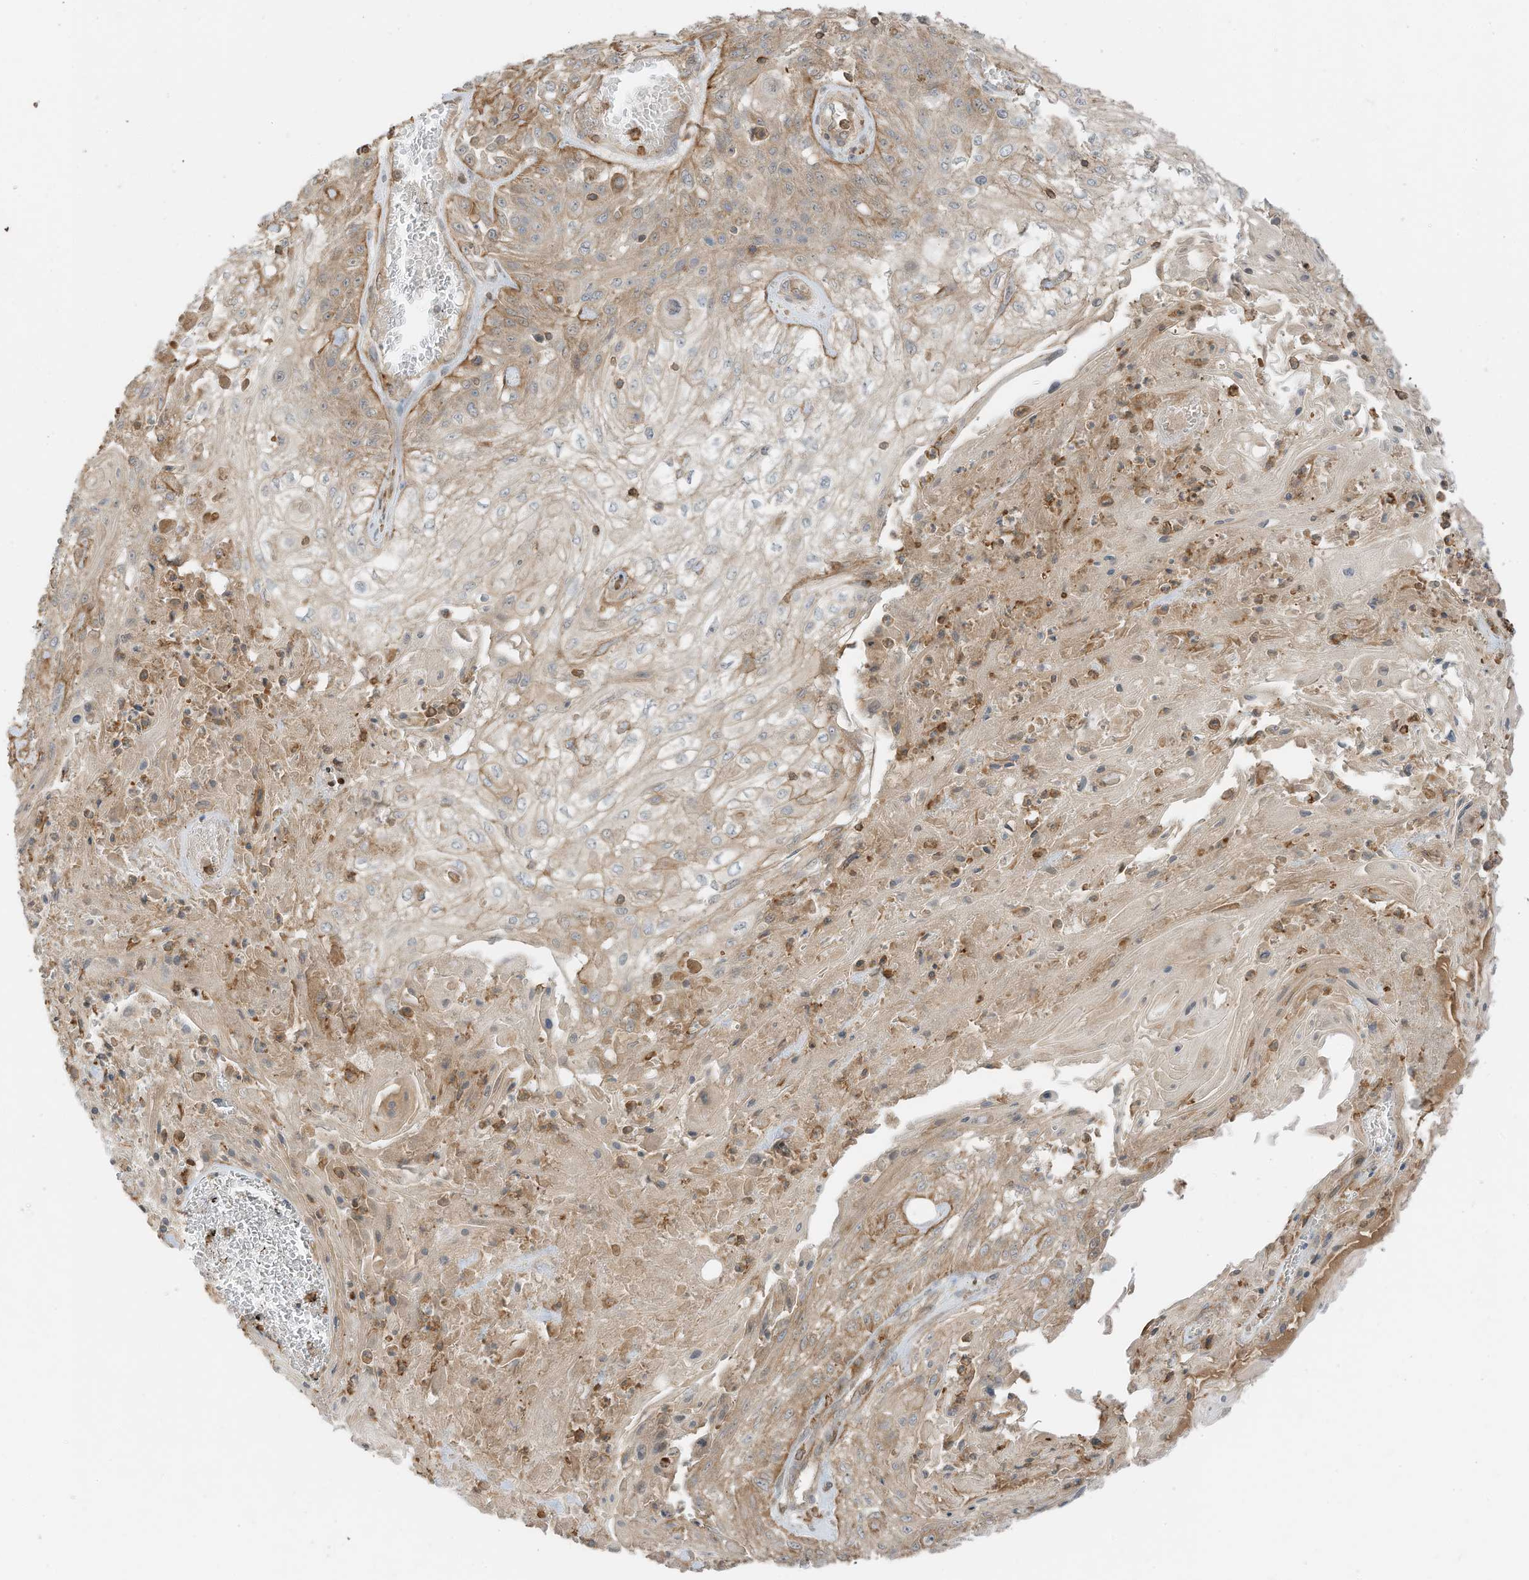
{"staining": {"intensity": "moderate", "quantity": "25%-75%", "location": "cytoplasmic/membranous"}, "tissue": "skin cancer", "cell_type": "Tumor cells", "image_type": "cancer", "snomed": [{"axis": "morphology", "description": "Squamous cell carcinoma, NOS"}, {"axis": "morphology", "description": "Squamous cell carcinoma, metastatic, NOS"}, {"axis": "topography", "description": "Skin"}, {"axis": "topography", "description": "Lymph node"}], "caption": "Protein expression analysis of skin cancer displays moderate cytoplasmic/membranous expression in about 25%-75% of tumor cells.", "gene": "SLC25A12", "patient": {"sex": "male", "age": 75}}